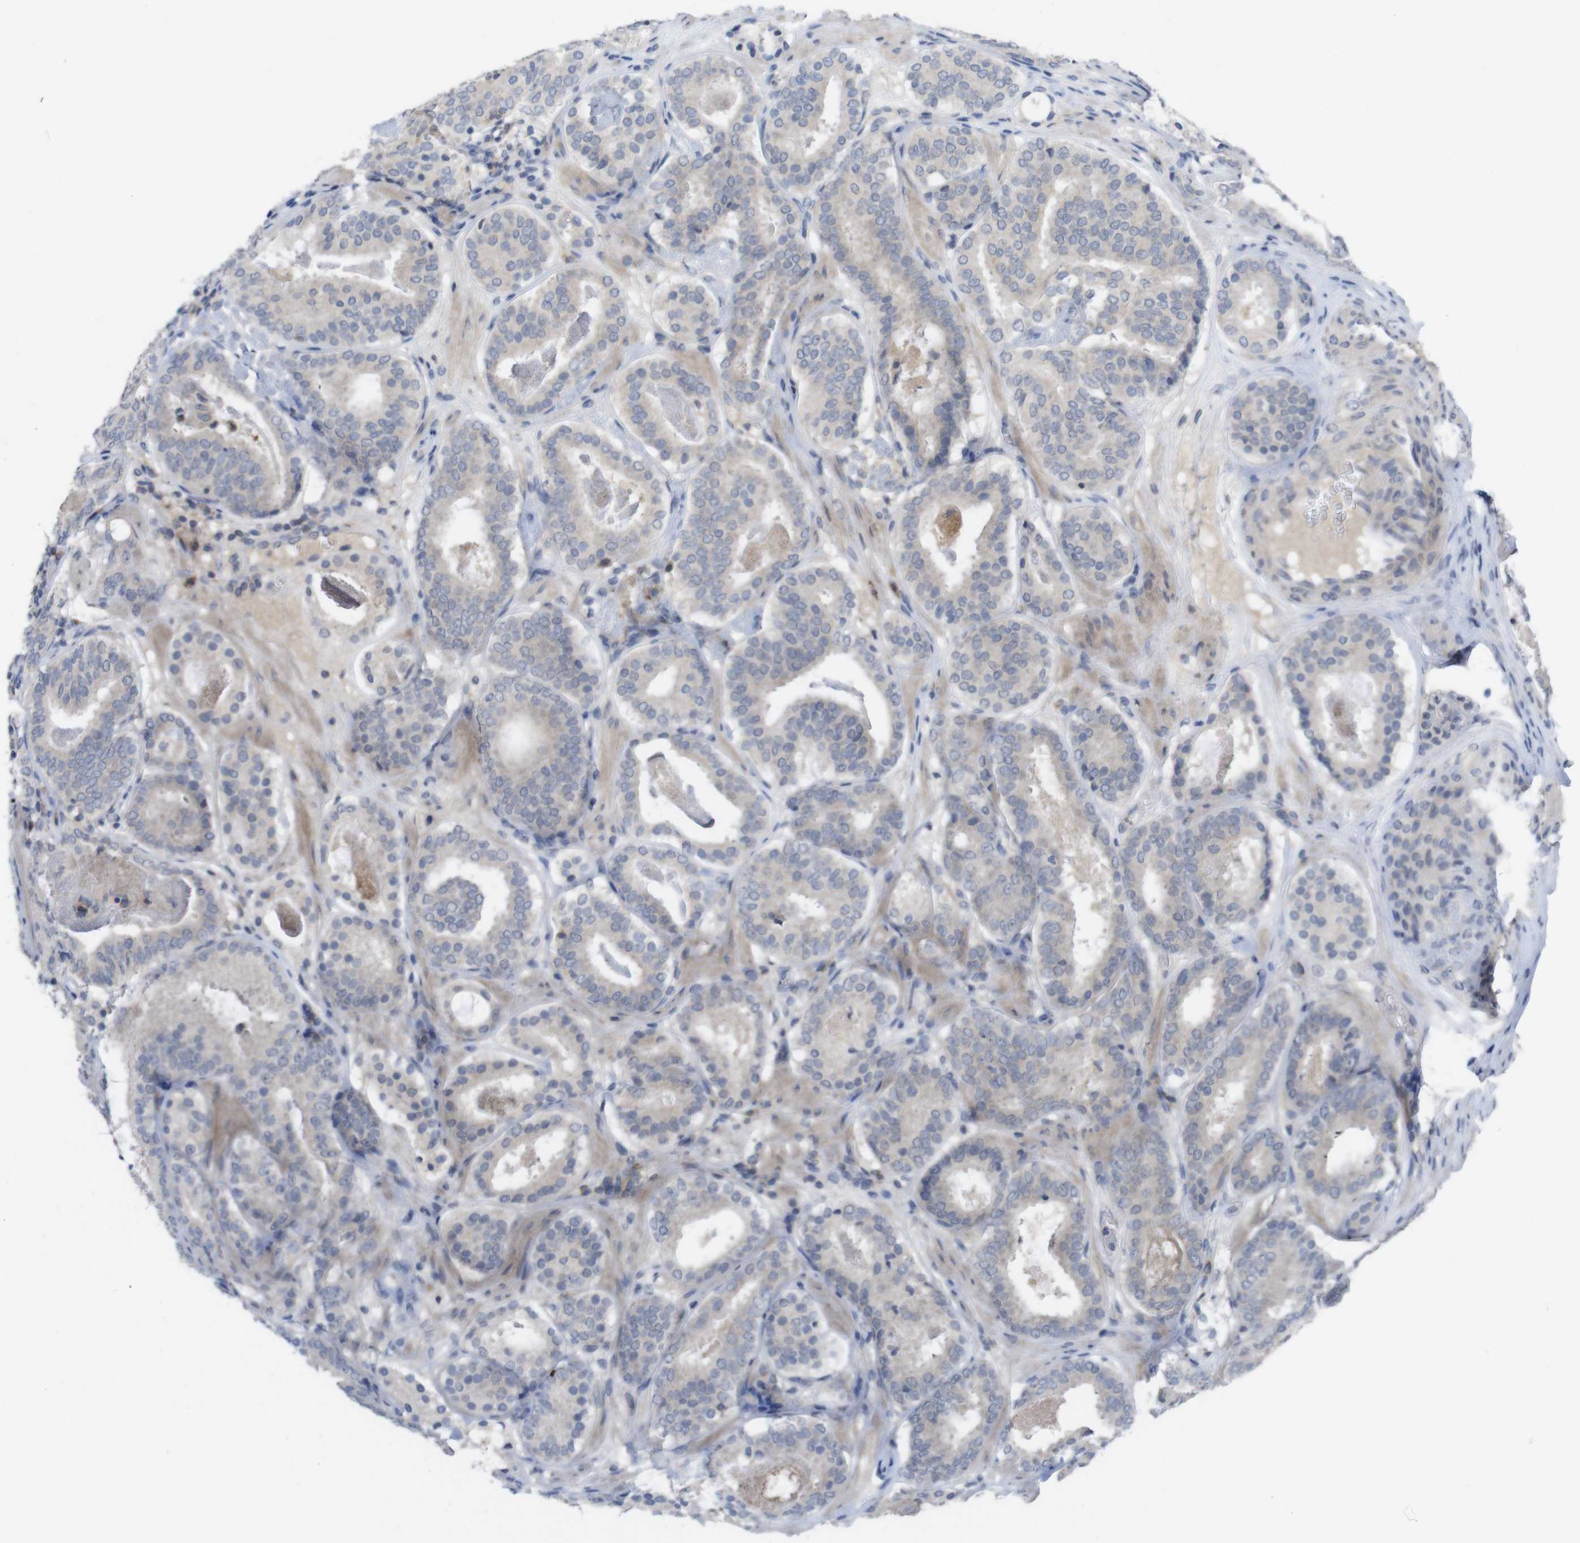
{"staining": {"intensity": "weak", "quantity": "25%-75%", "location": "cytoplasmic/membranous"}, "tissue": "prostate cancer", "cell_type": "Tumor cells", "image_type": "cancer", "snomed": [{"axis": "morphology", "description": "Adenocarcinoma, Low grade"}, {"axis": "topography", "description": "Prostate"}], "caption": "This histopathology image reveals IHC staining of human prostate cancer, with low weak cytoplasmic/membranous staining in about 25%-75% of tumor cells.", "gene": "SLAMF7", "patient": {"sex": "male", "age": 69}}